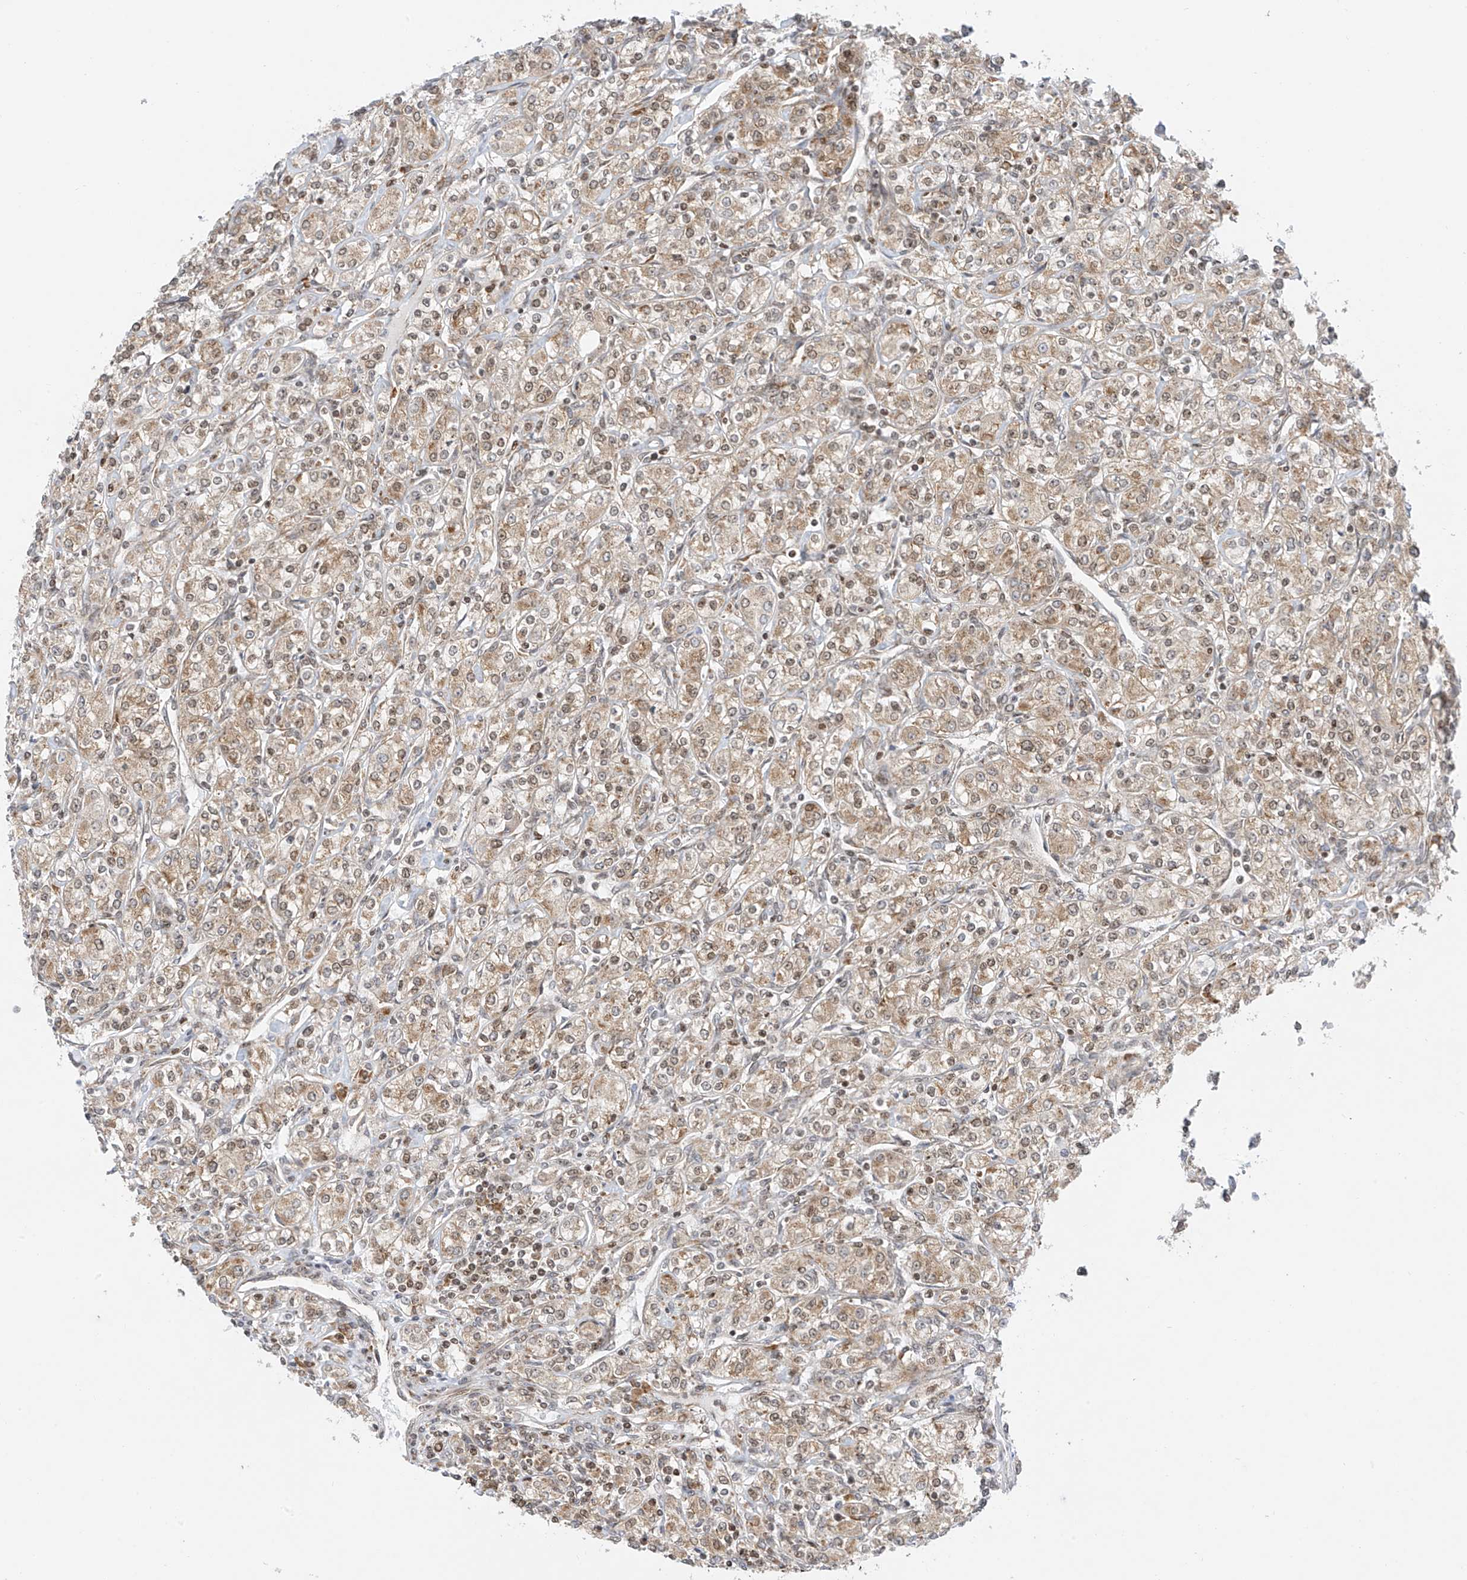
{"staining": {"intensity": "weak", "quantity": ">75%", "location": "cytoplasmic/membranous,nuclear"}, "tissue": "renal cancer", "cell_type": "Tumor cells", "image_type": "cancer", "snomed": [{"axis": "morphology", "description": "Adenocarcinoma, NOS"}, {"axis": "topography", "description": "Kidney"}], "caption": "Approximately >75% of tumor cells in human renal cancer reveal weak cytoplasmic/membranous and nuclear protein positivity as visualized by brown immunohistochemical staining.", "gene": "EDF1", "patient": {"sex": "male", "age": 77}}